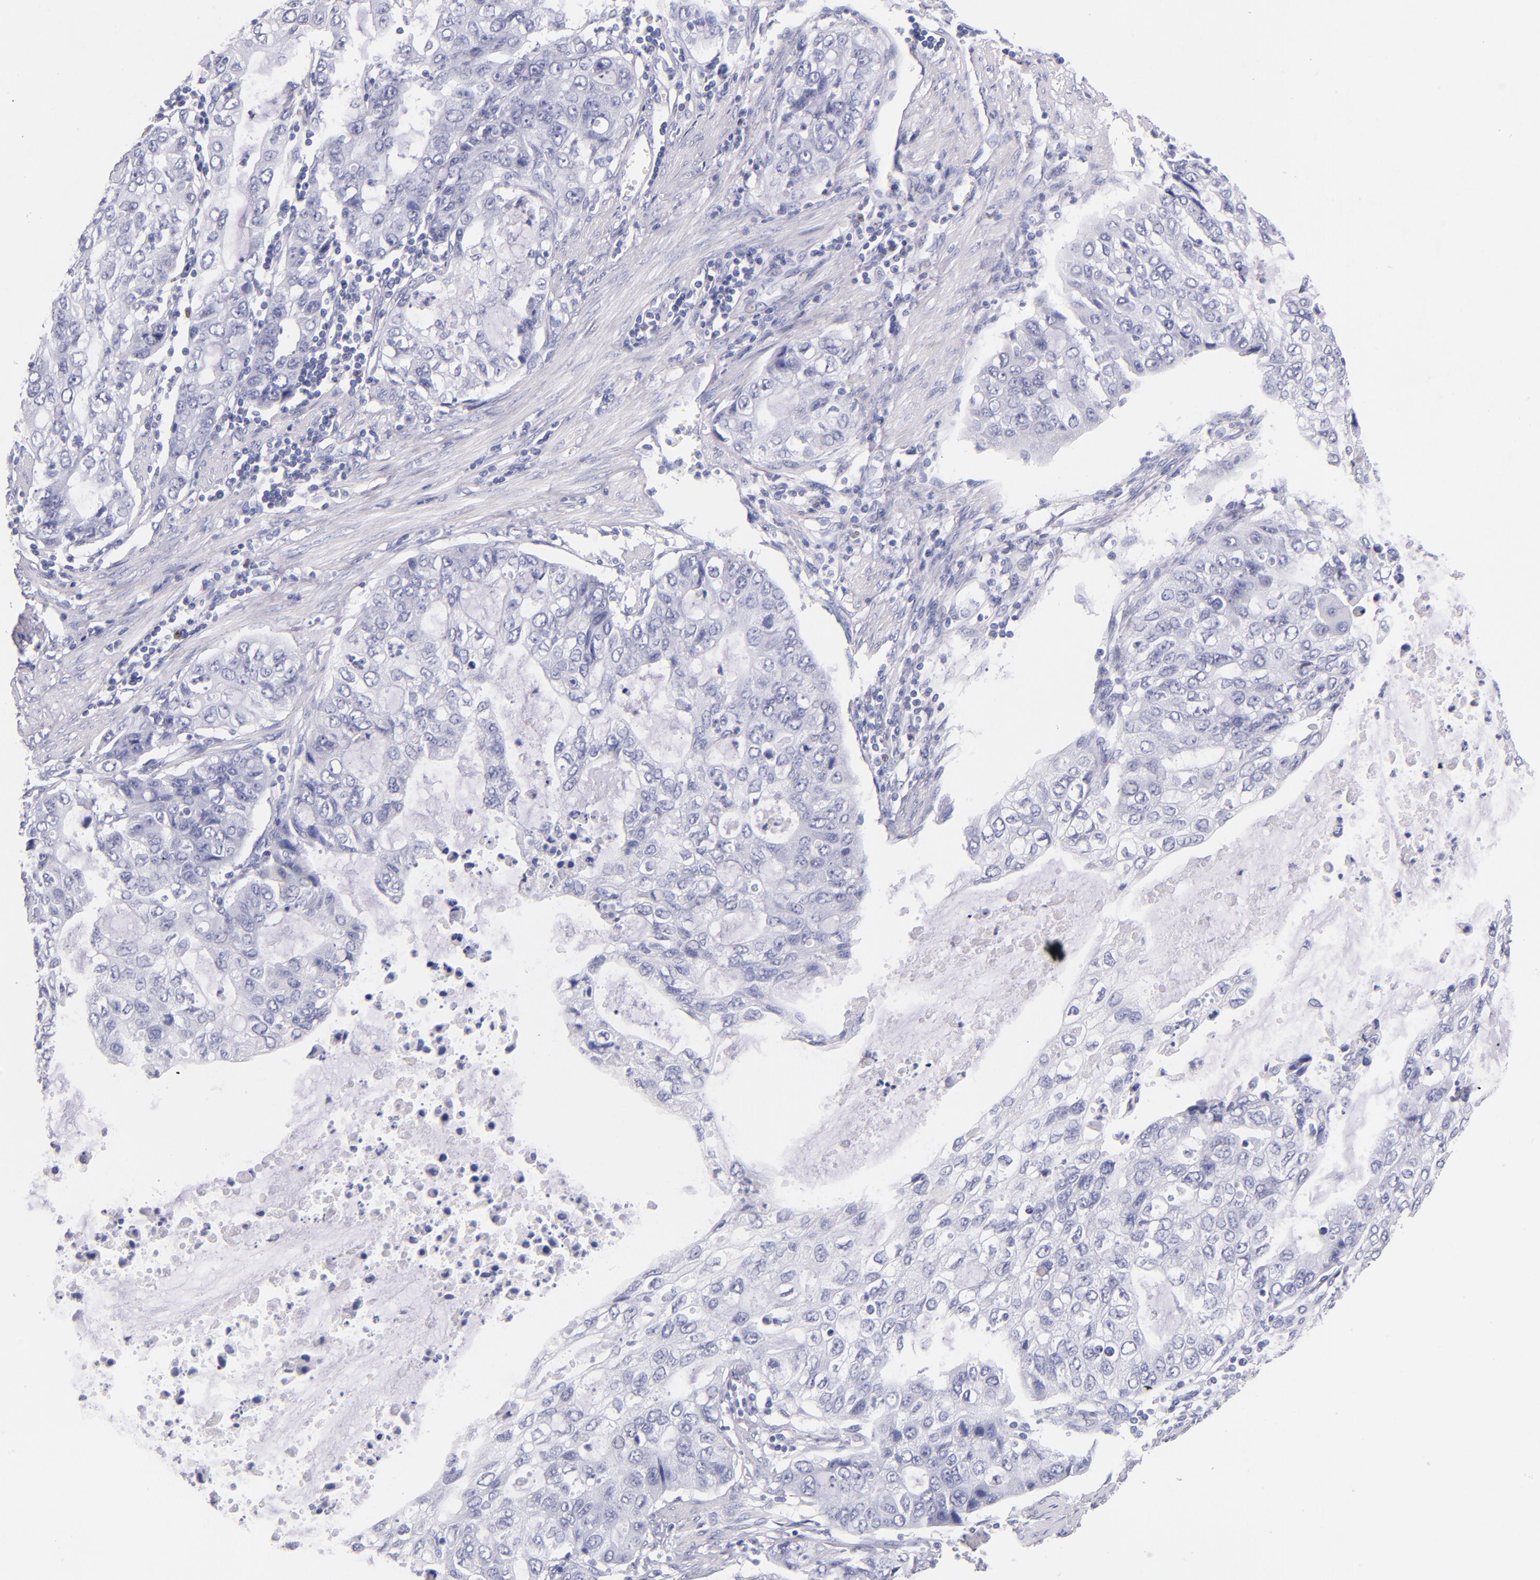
{"staining": {"intensity": "negative", "quantity": "none", "location": "none"}, "tissue": "stomach cancer", "cell_type": "Tumor cells", "image_type": "cancer", "snomed": [{"axis": "morphology", "description": "Adenocarcinoma, NOS"}, {"axis": "topography", "description": "Stomach, upper"}], "caption": "Immunohistochemical staining of human stomach adenocarcinoma shows no significant positivity in tumor cells. (Stains: DAB immunohistochemistry with hematoxylin counter stain, Microscopy: brightfield microscopy at high magnification).", "gene": "IRF4", "patient": {"sex": "female", "age": 52}}